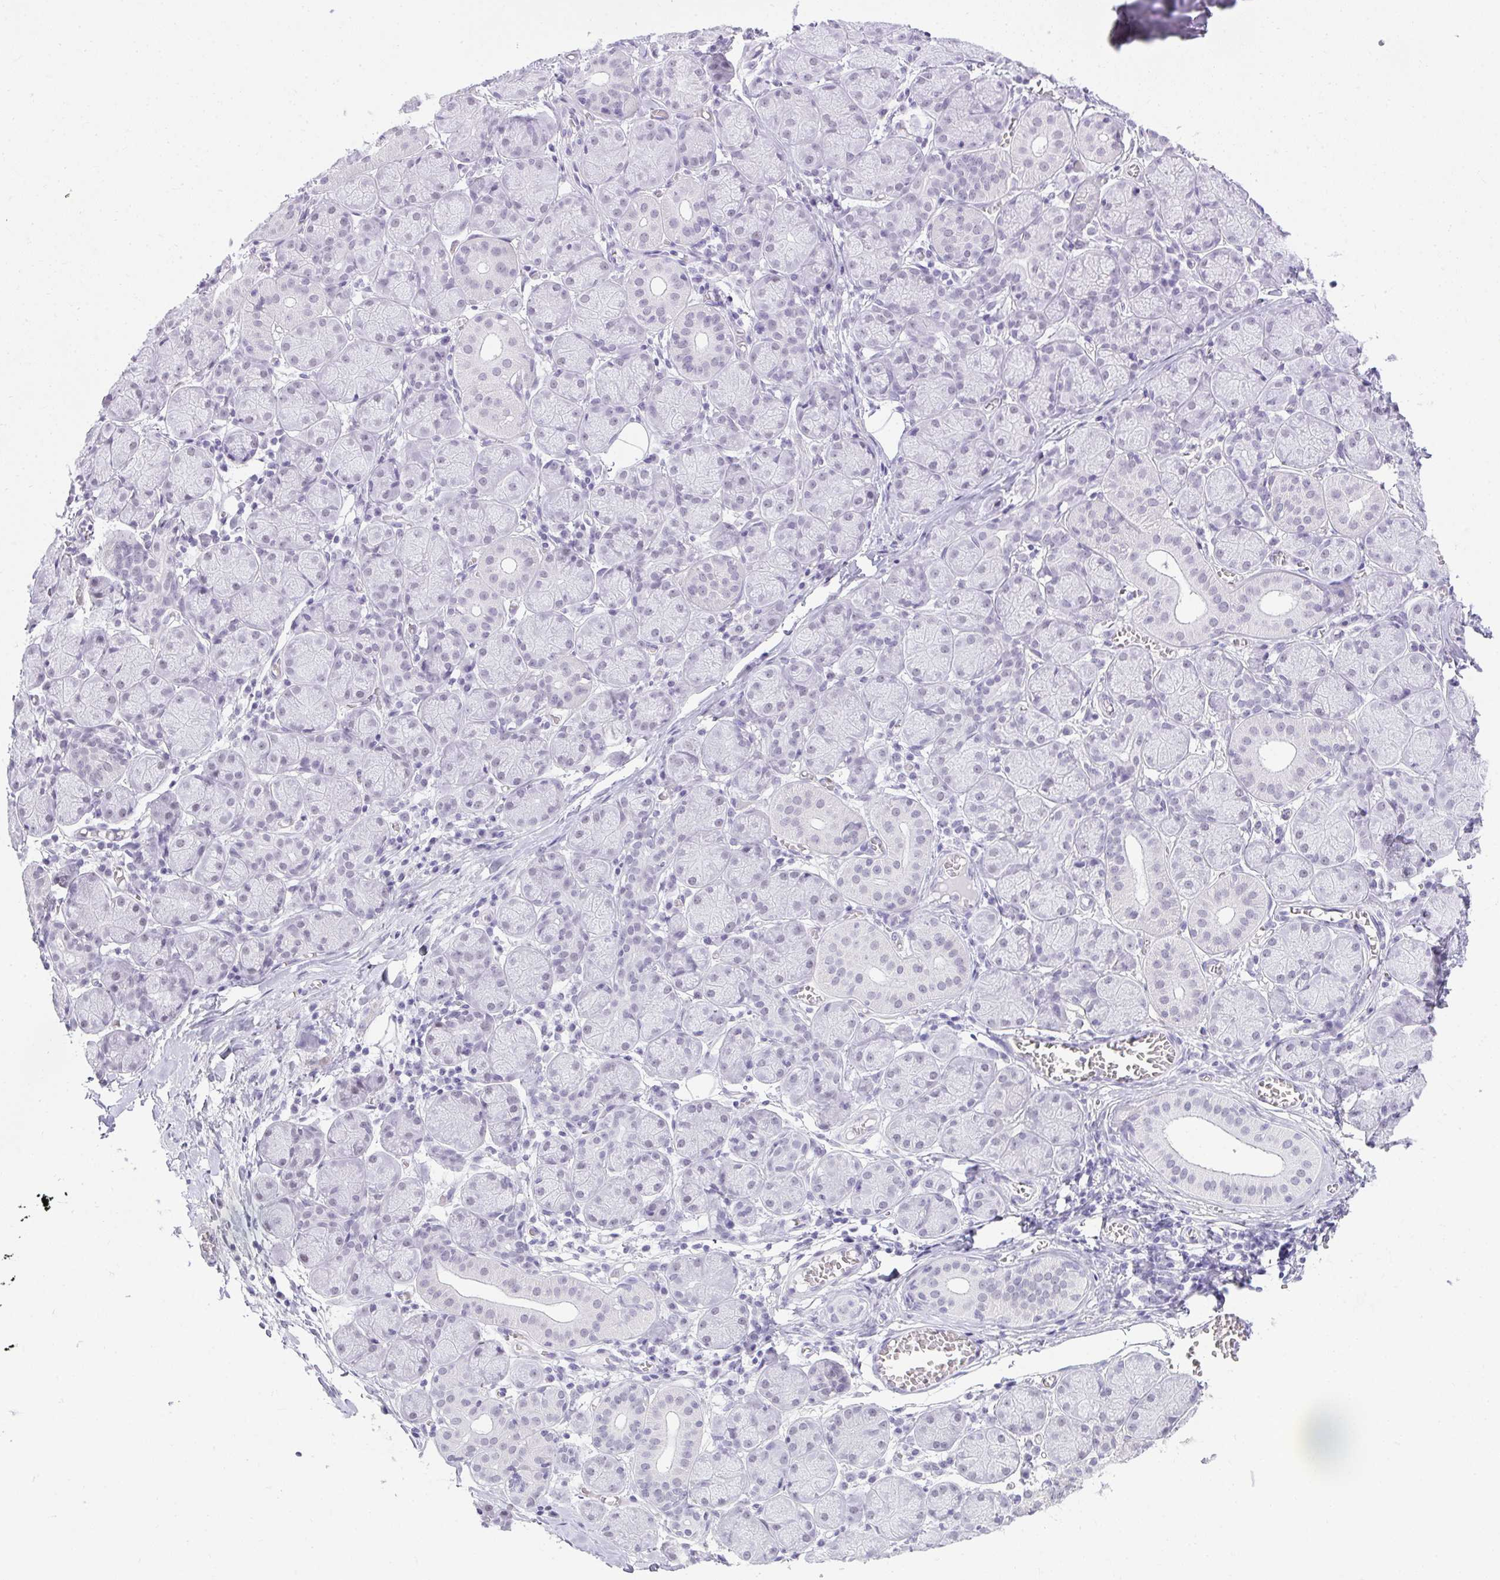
{"staining": {"intensity": "weak", "quantity": "<25%", "location": "nuclear"}, "tissue": "salivary gland", "cell_type": "Glandular cells", "image_type": "normal", "snomed": [{"axis": "morphology", "description": "Normal tissue, NOS"}, {"axis": "topography", "description": "Salivary gland"}], "caption": "The immunohistochemistry histopathology image has no significant expression in glandular cells of salivary gland. The staining was performed using DAB to visualize the protein expression in brown, while the nuclei were stained in blue with hematoxylin (Magnification: 20x).", "gene": "PLA2G1B", "patient": {"sex": "female", "age": 24}}